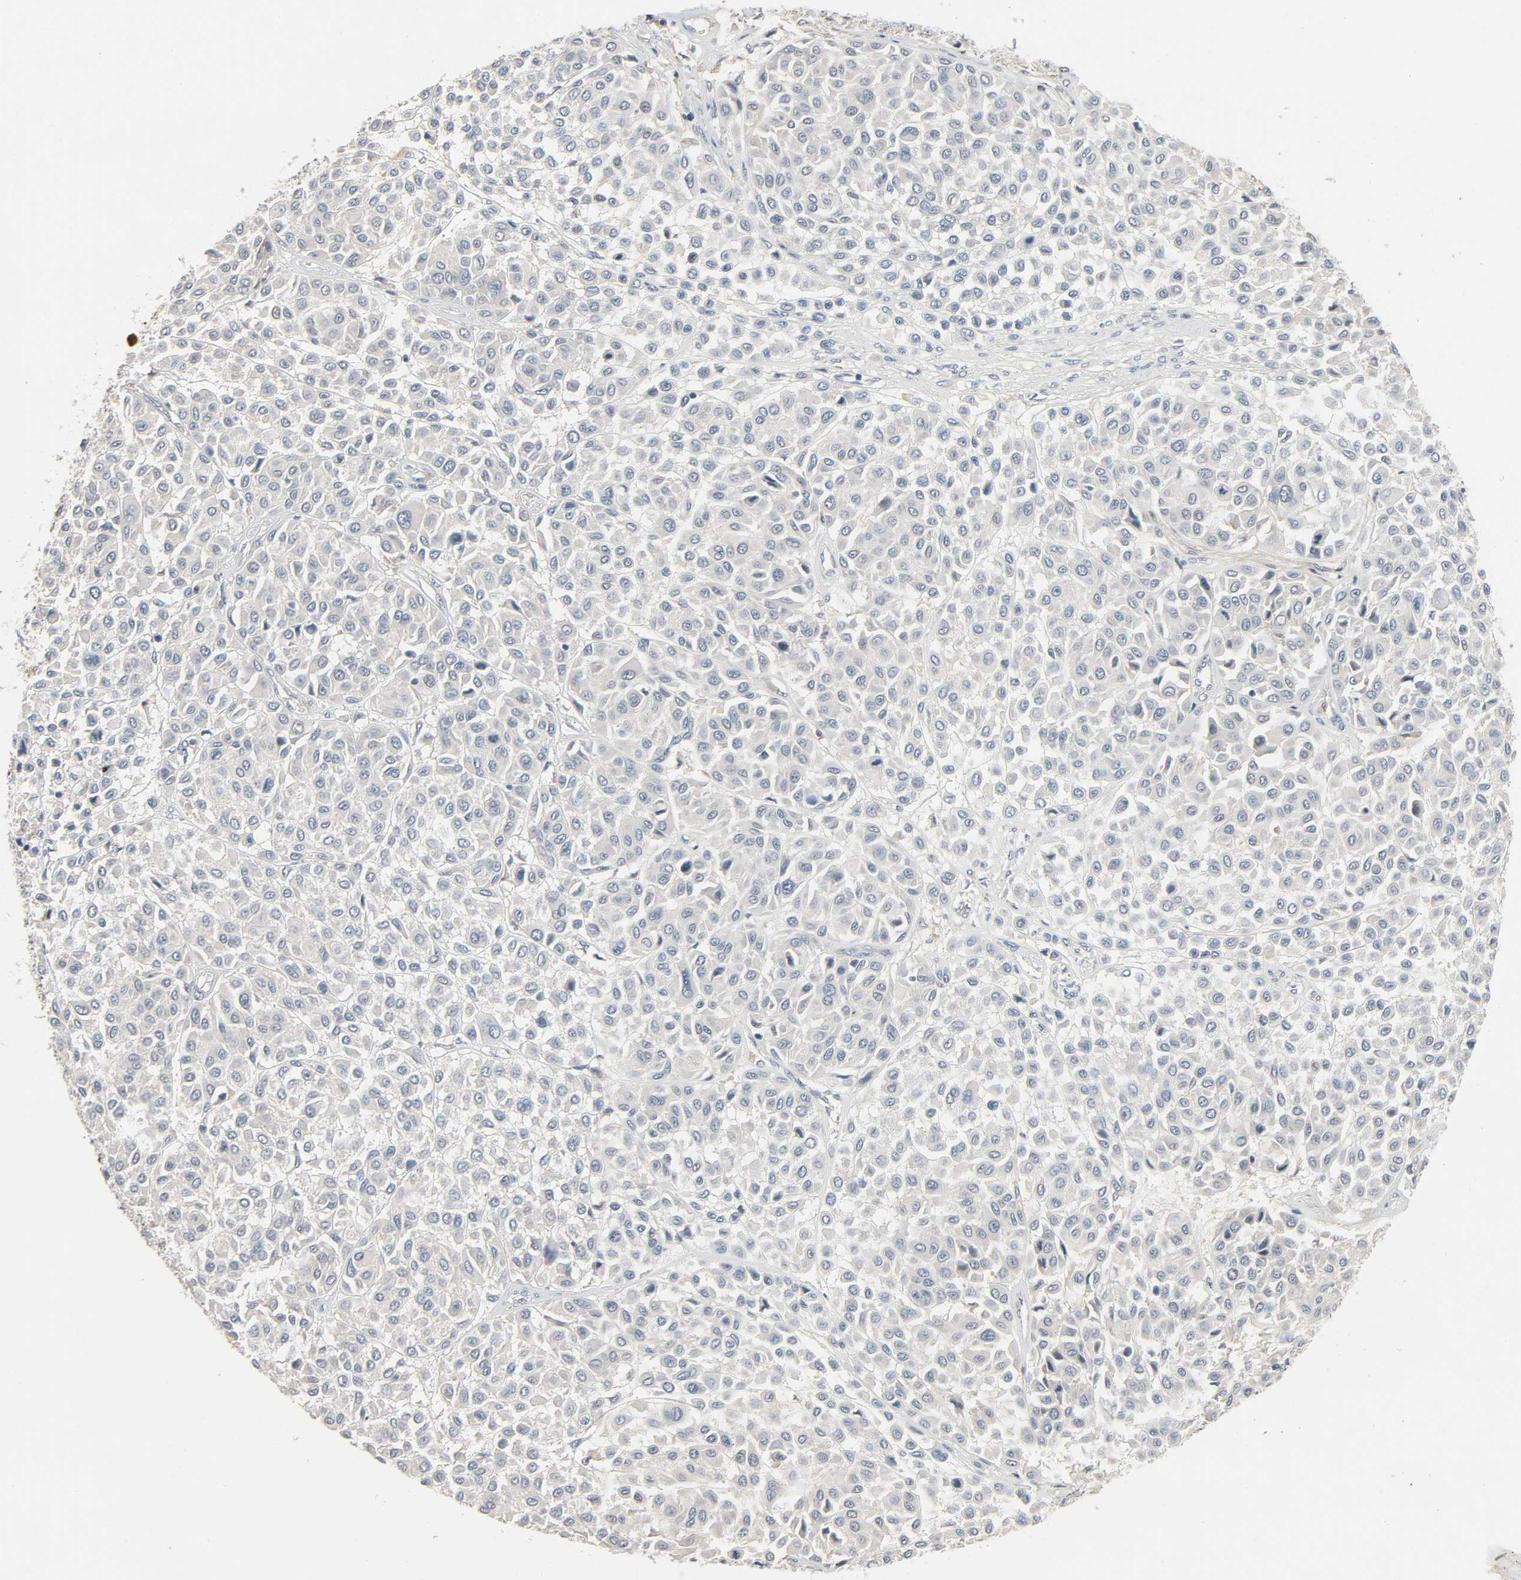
{"staining": {"intensity": "negative", "quantity": "none", "location": "none"}, "tissue": "melanoma", "cell_type": "Tumor cells", "image_type": "cancer", "snomed": [{"axis": "morphology", "description": "Malignant melanoma, Metastatic site"}, {"axis": "topography", "description": "Soft tissue"}], "caption": "Tumor cells show no significant protein staining in melanoma. Nuclei are stained in blue.", "gene": "CD4", "patient": {"sex": "male", "age": 41}}